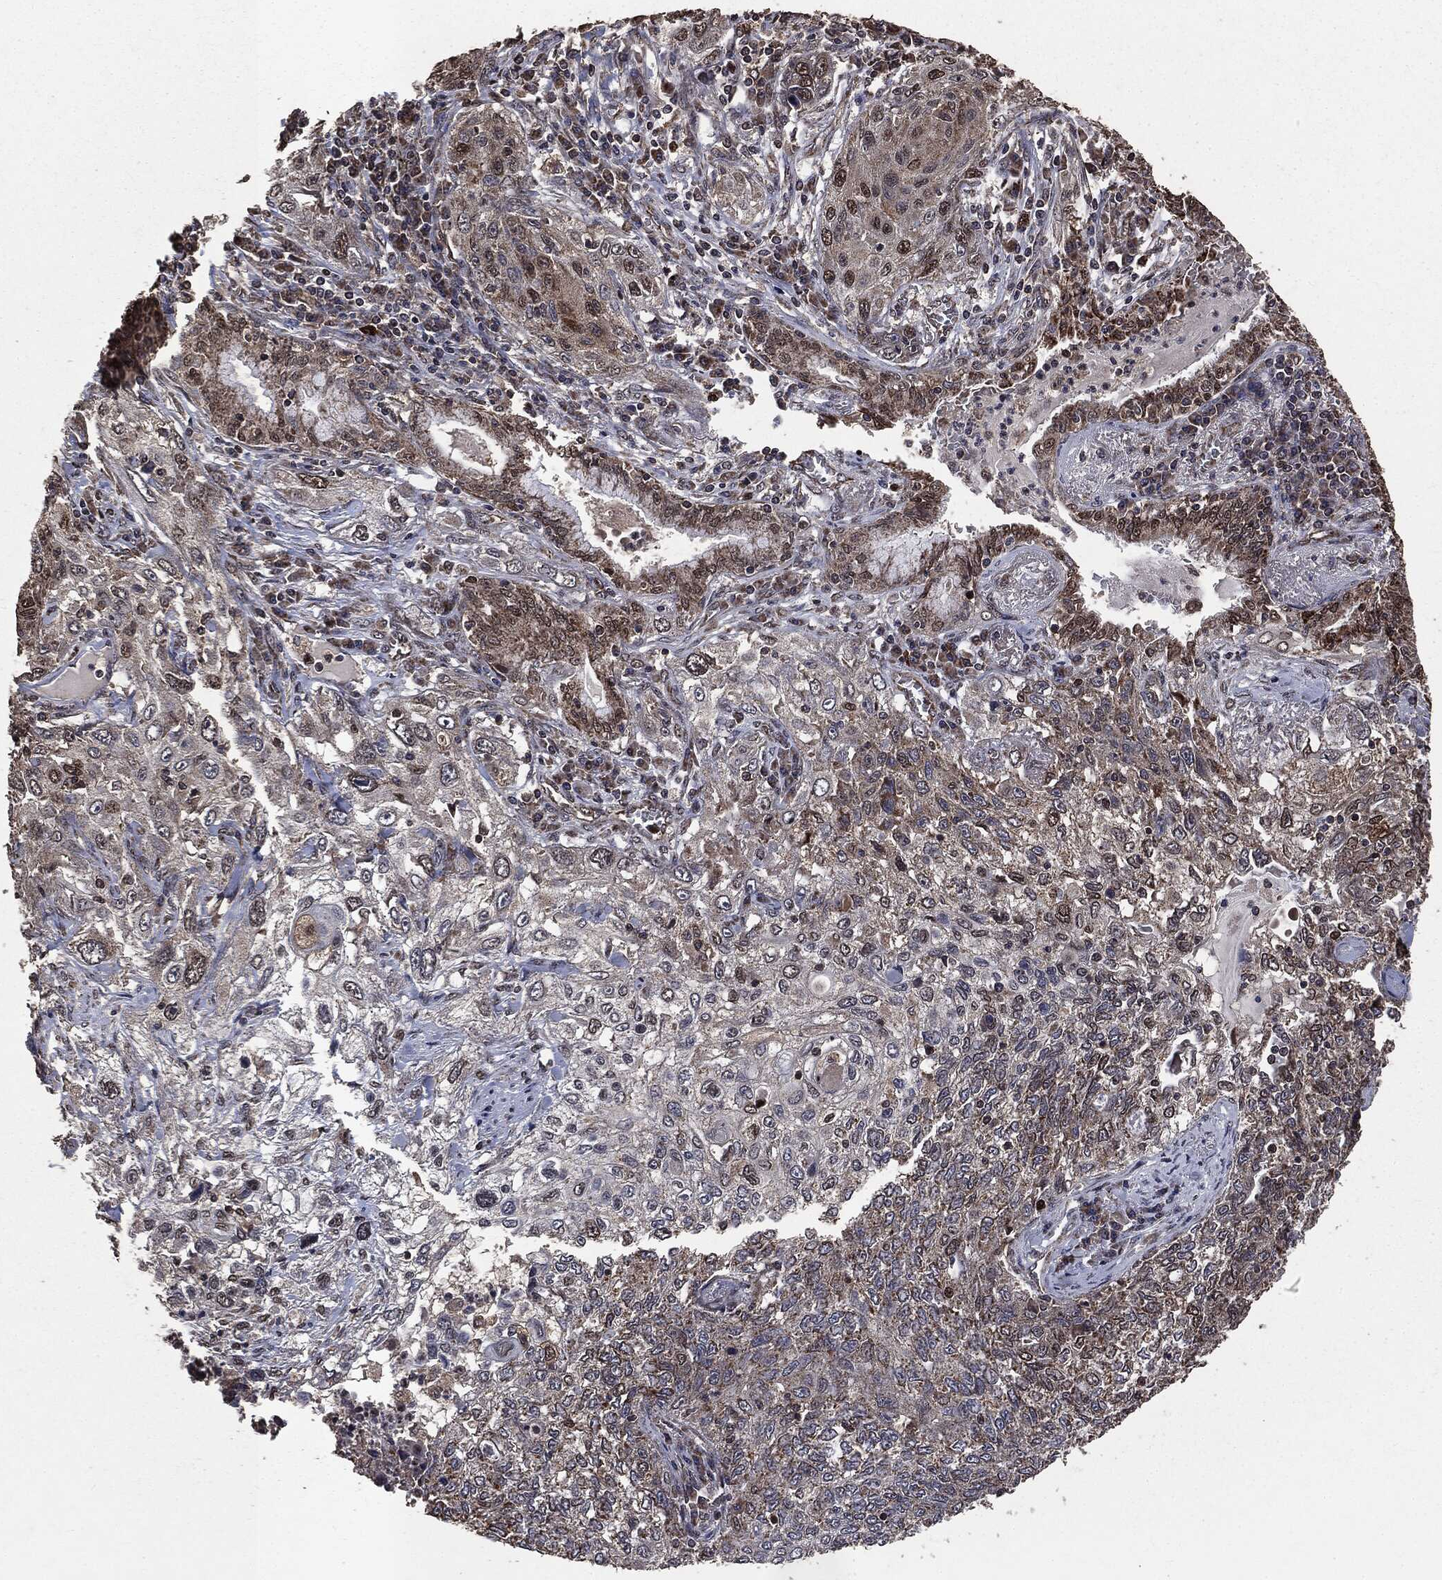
{"staining": {"intensity": "moderate", "quantity": "<25%", "location": "nuclear"}, "tissue": "lung cancer", "cell_type": "Tumor cells", "image_type": "cancer", "snomed": [{"axis": "morphology", "description": "Squamous cell carcinoma, NOS"}, {"axis": "topography", "description": "Lung"}], "caption": "Immunohistochemical staining of lung squamous cell carcinoma reveals low levels of moderate nuclear positivity in approximately <25% of tumor cells.", "gene": "PPP6R2", "patient": {"sex": "female", "age": 69}}